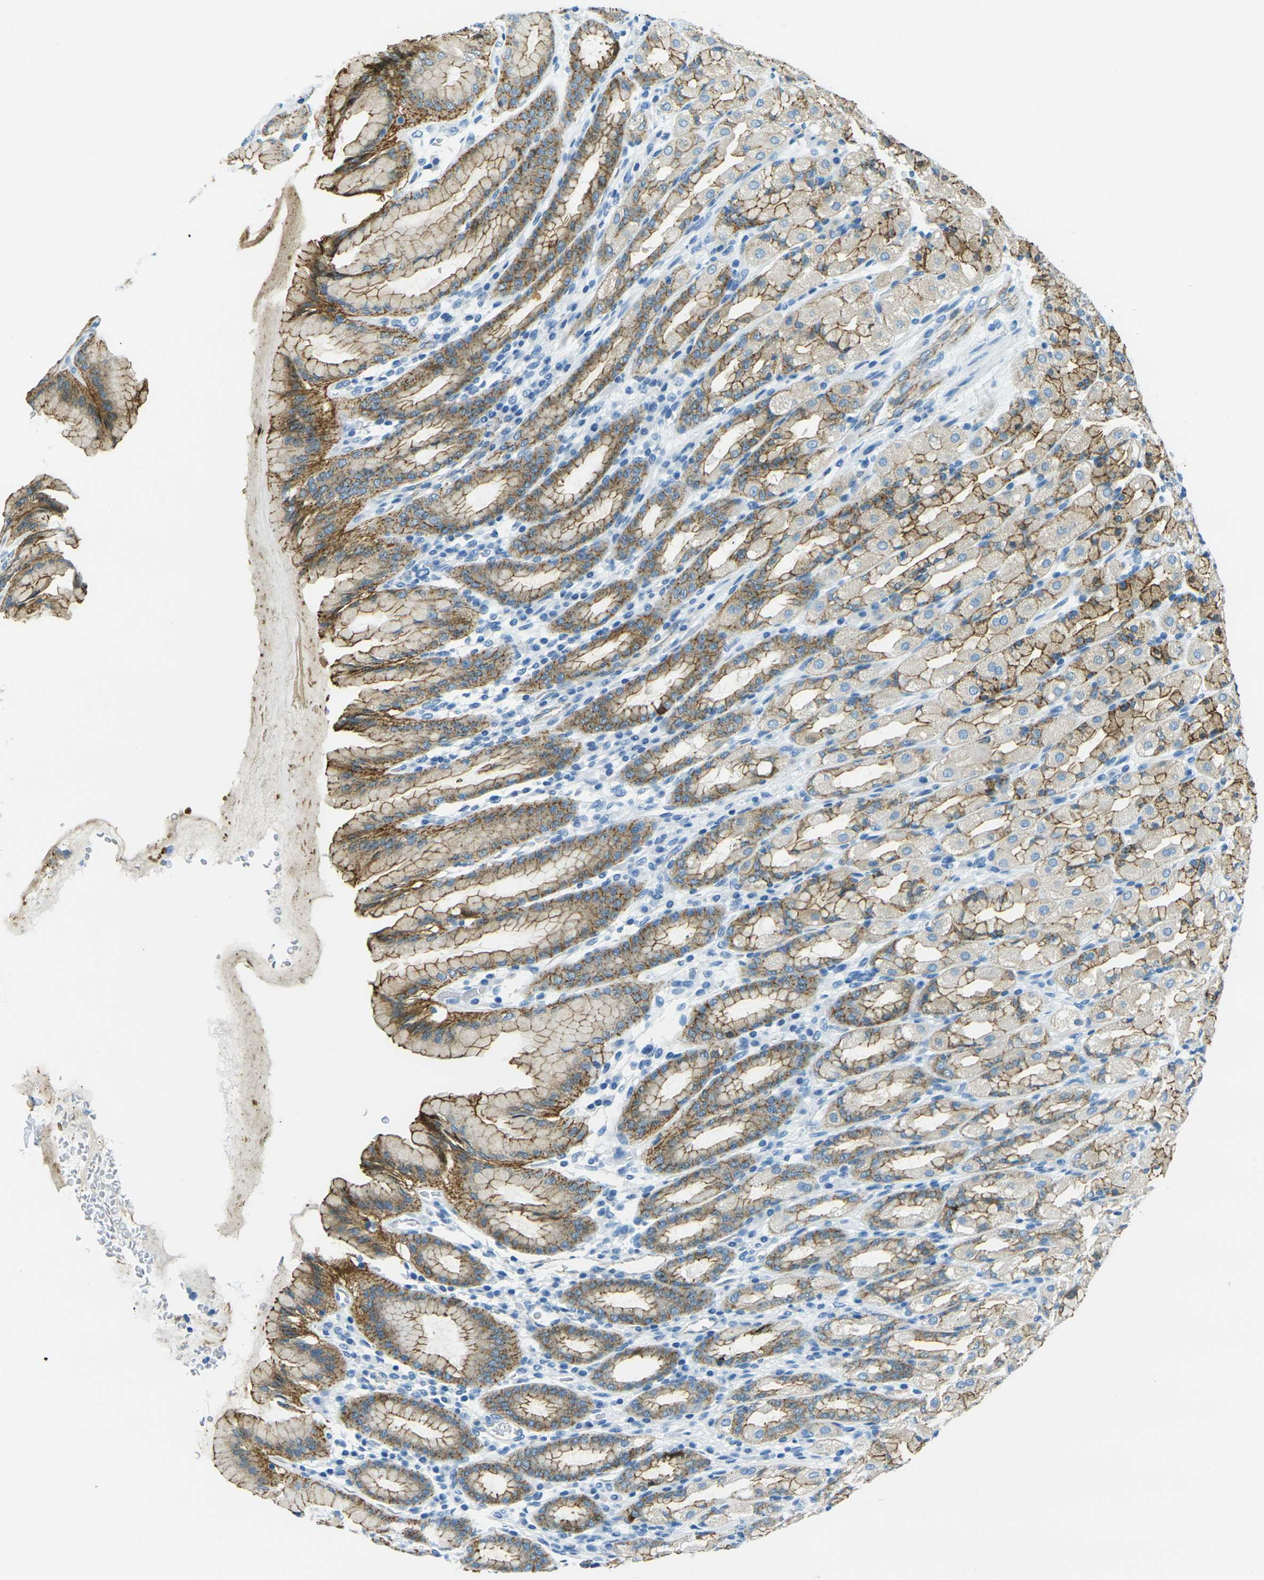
{"staining": {"intensity": "strong", "quantity": ">75%", "location": "cytoplasmic/membranous"}, "tissue": "stomach", "cell_type": "Glandular cells", "image_type": "normal", "snomed": [{"axis": "morphology", "description": "Normal tissue, NOS"}, {"axis": "topography", "description": "Stomach, upper"}], "caption": "IHC micrograph of normal stomach stained for a protein (brown), which demonstrates high levels of strong cytoplasmic/membranous expression in approximately >75% of glandular cells.", "gene": "OCLN", "patient": {"sex": "male", "age": 68}}